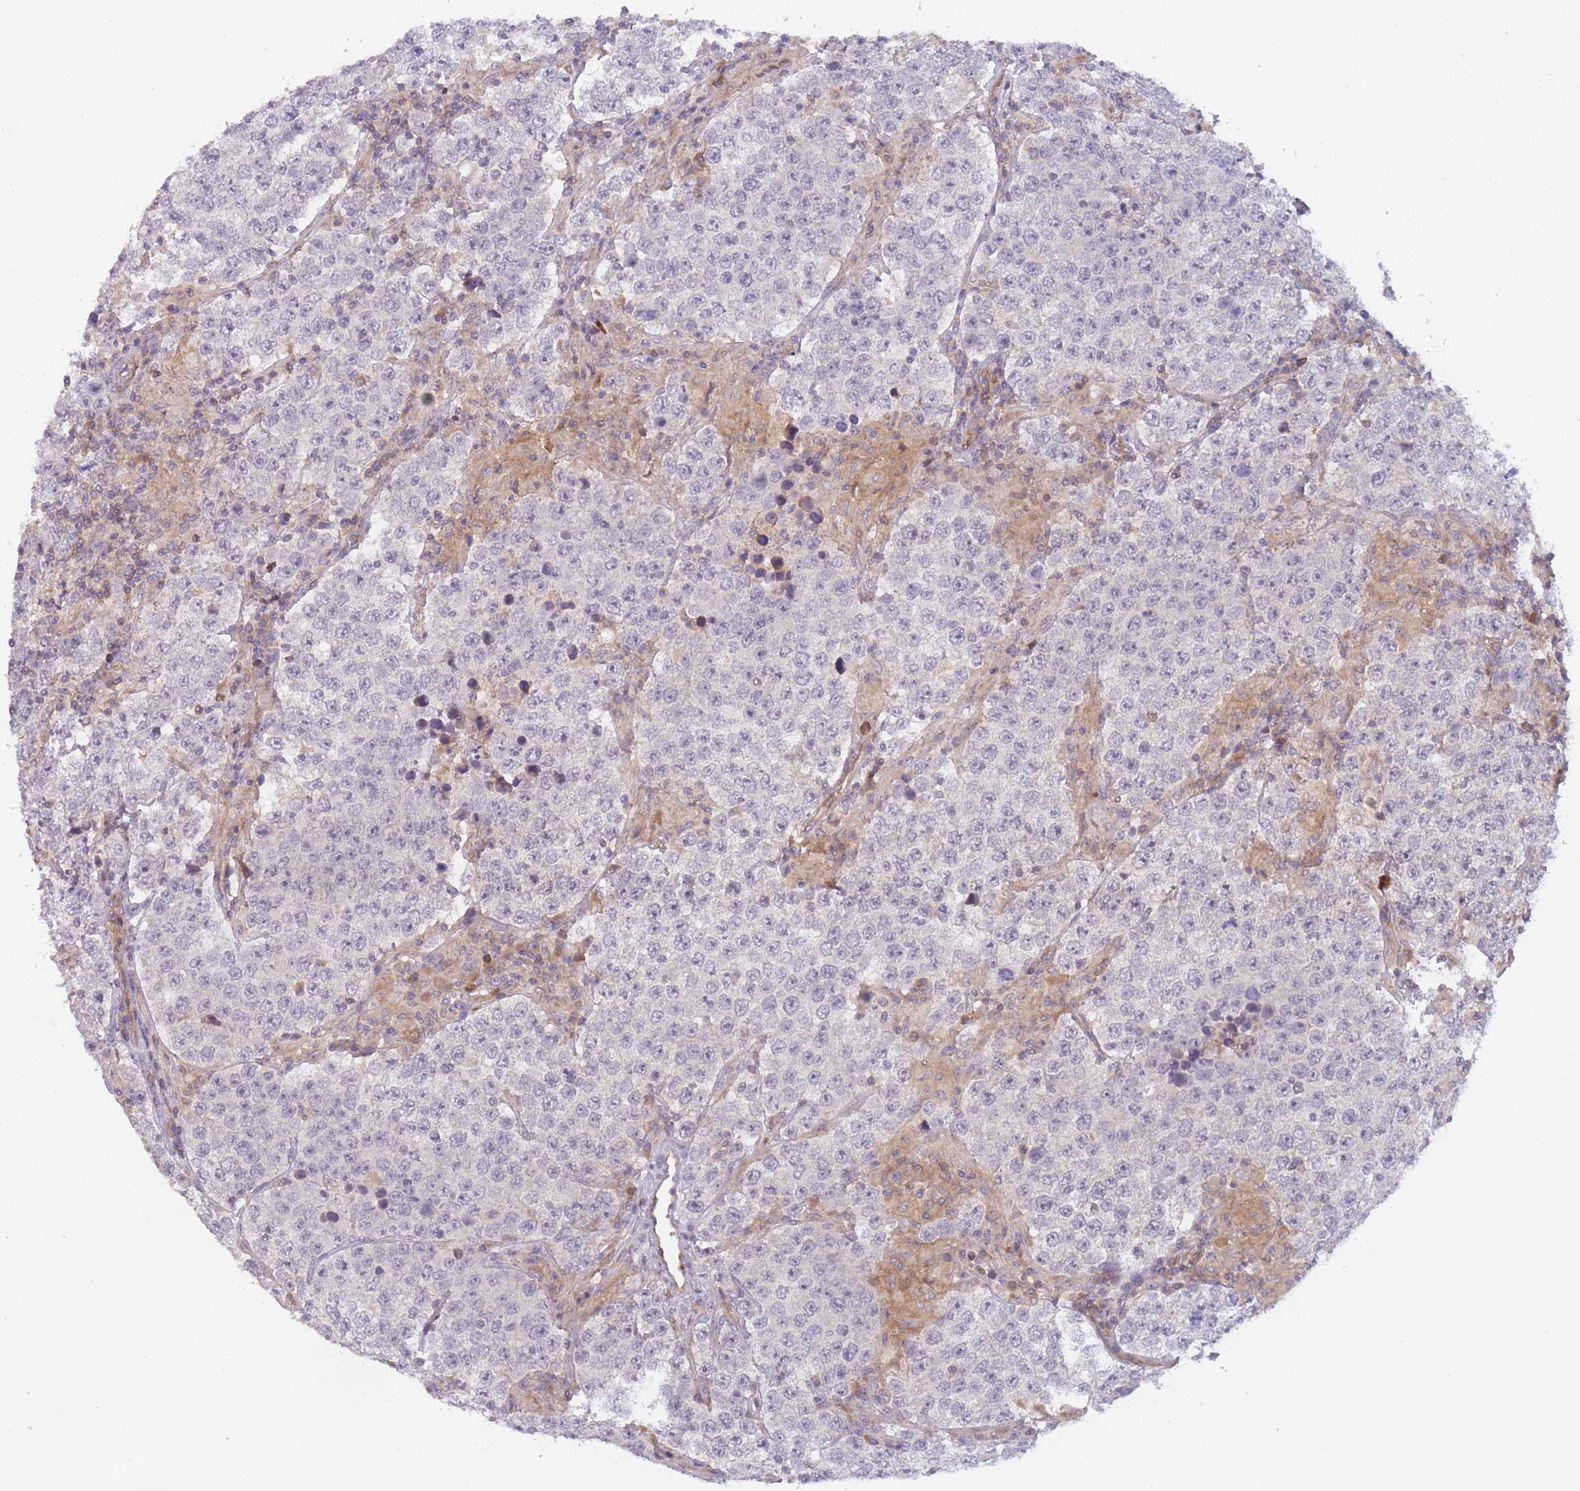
{"staining": {"intensity": "negative", "quantity": "none", "location": "none"}, "tissue": "testis cancer", "cell_type": "Tumor cells", "image_type": "cancer", "snomed": [{"axis": "morphology", "description": "Normal tissue, NOS"}, {"axis": "morphology", "description": "Urothelial carcinoma, High grade"}, {"axis": "morphology", "description": "Seminoma, NOS"}, {"axis": "morphology", "description": "Carcinoma, Embryonal, NOS"}, {"axis": "topography", "description": "Urinary bladder"}, {"axis": "topography", "description": "Testis"}], "caption": "The image shows no significant positivity in tumor cells of testis urothelial carcinoma (high-grade).", "gene": "WDR93", "patient": {"sex": "male", "age": 41}}